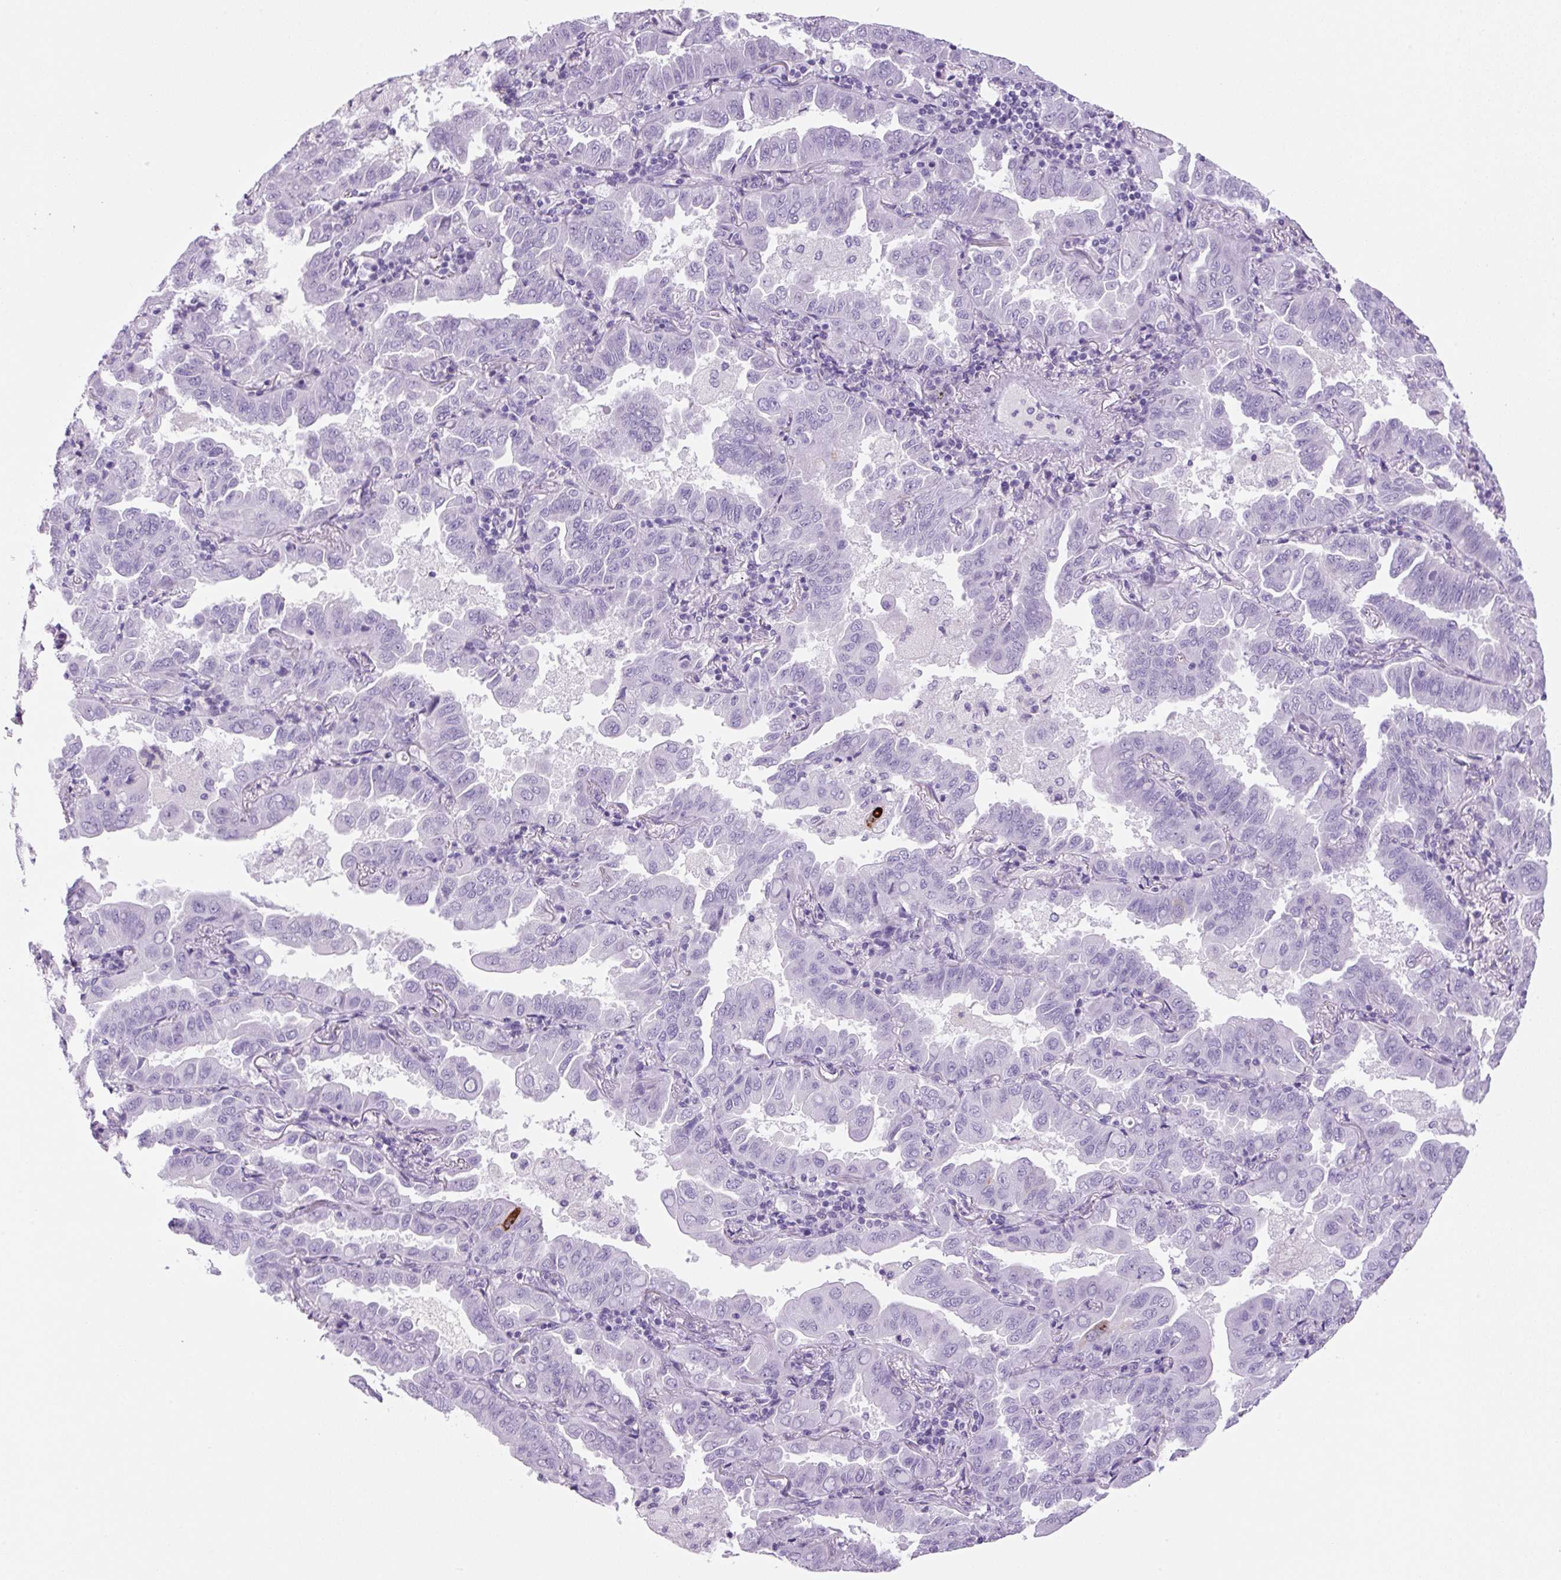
{"staining": {"intensity": "negative", "quantity": "none", "location": "none"}, "tissue": "lung cancer", "cell_type": "Tumor cells", "image_type": "cancer", "snomed": [{"axis": "morphology", "description": "Adenocarcinoma, NOS"}, {"axis": "topography", "description": "Lung"}], "caption": "Immunohistochemistry micrograph of lung cancer (adenocarcinoma) stained for a protein (brown), which exhibits no expression in tumor cells.", "gene": "PRRT1", "patient": {"sex": "male", "age": 64}}